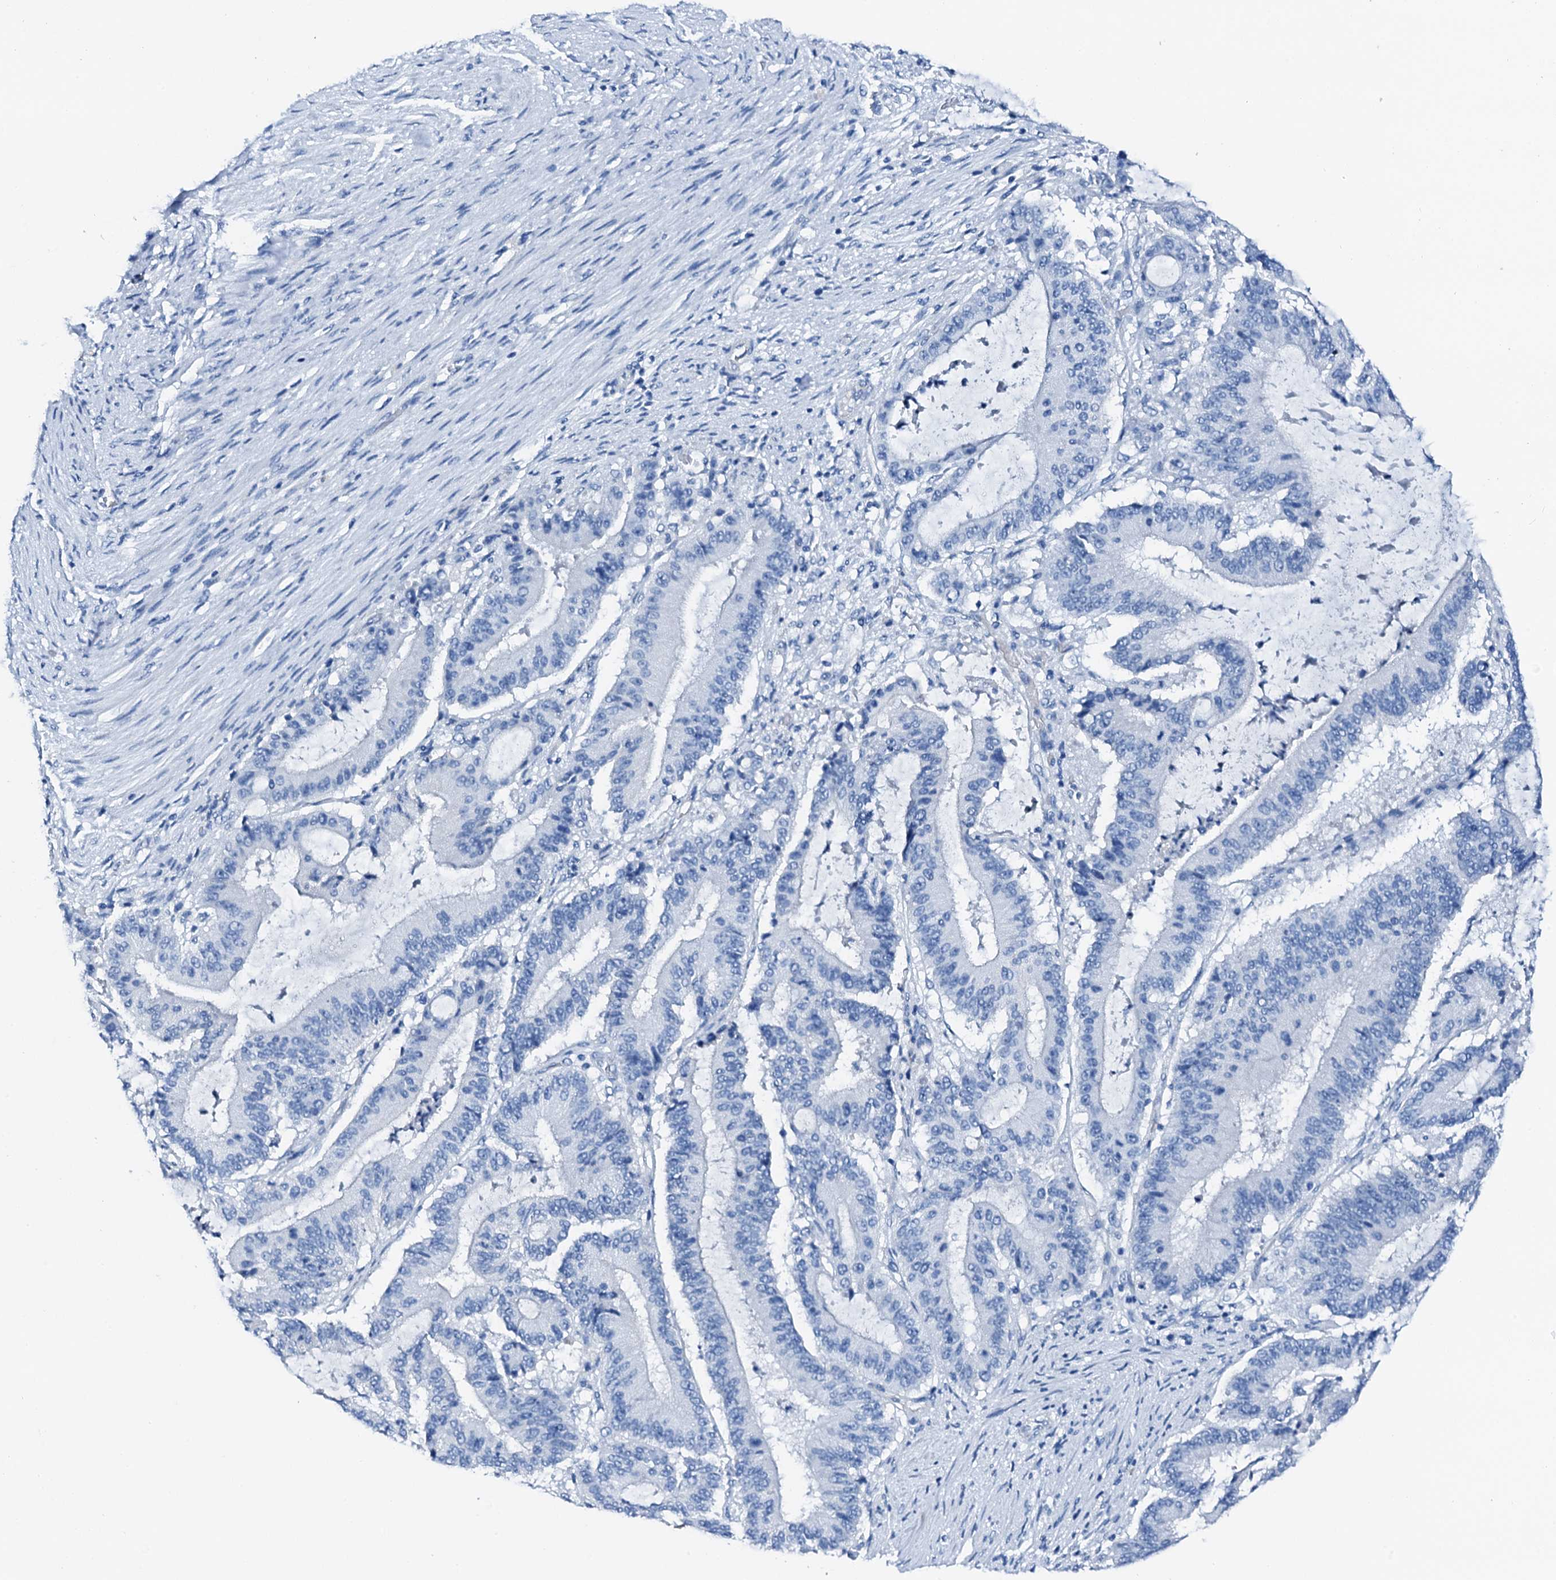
{"staining": {"intensity": "negative", "quantity": "none", "location": "none"}, "tissue": "liver cancer", "cell_type": "Tumor cells", "image_type": "cancer", "snomed": [{"axis": "morphology", "description": "Normal tissue, NOS"}, {"axis": "morphology", "description": "Cholangiocarcinoma"}, {"axis": "topography", "description": "Liver"}, {"axis": "topography", "description": "Peripheral nerve tissue"}], "caption": "Immunohistochemistry micrograph of human liver cholangiocarcinoma stained for a protein (brown), which displays no expression in tumor cells.", "gene": "PTH", "patient": {"sex": "female", "age": 73}}